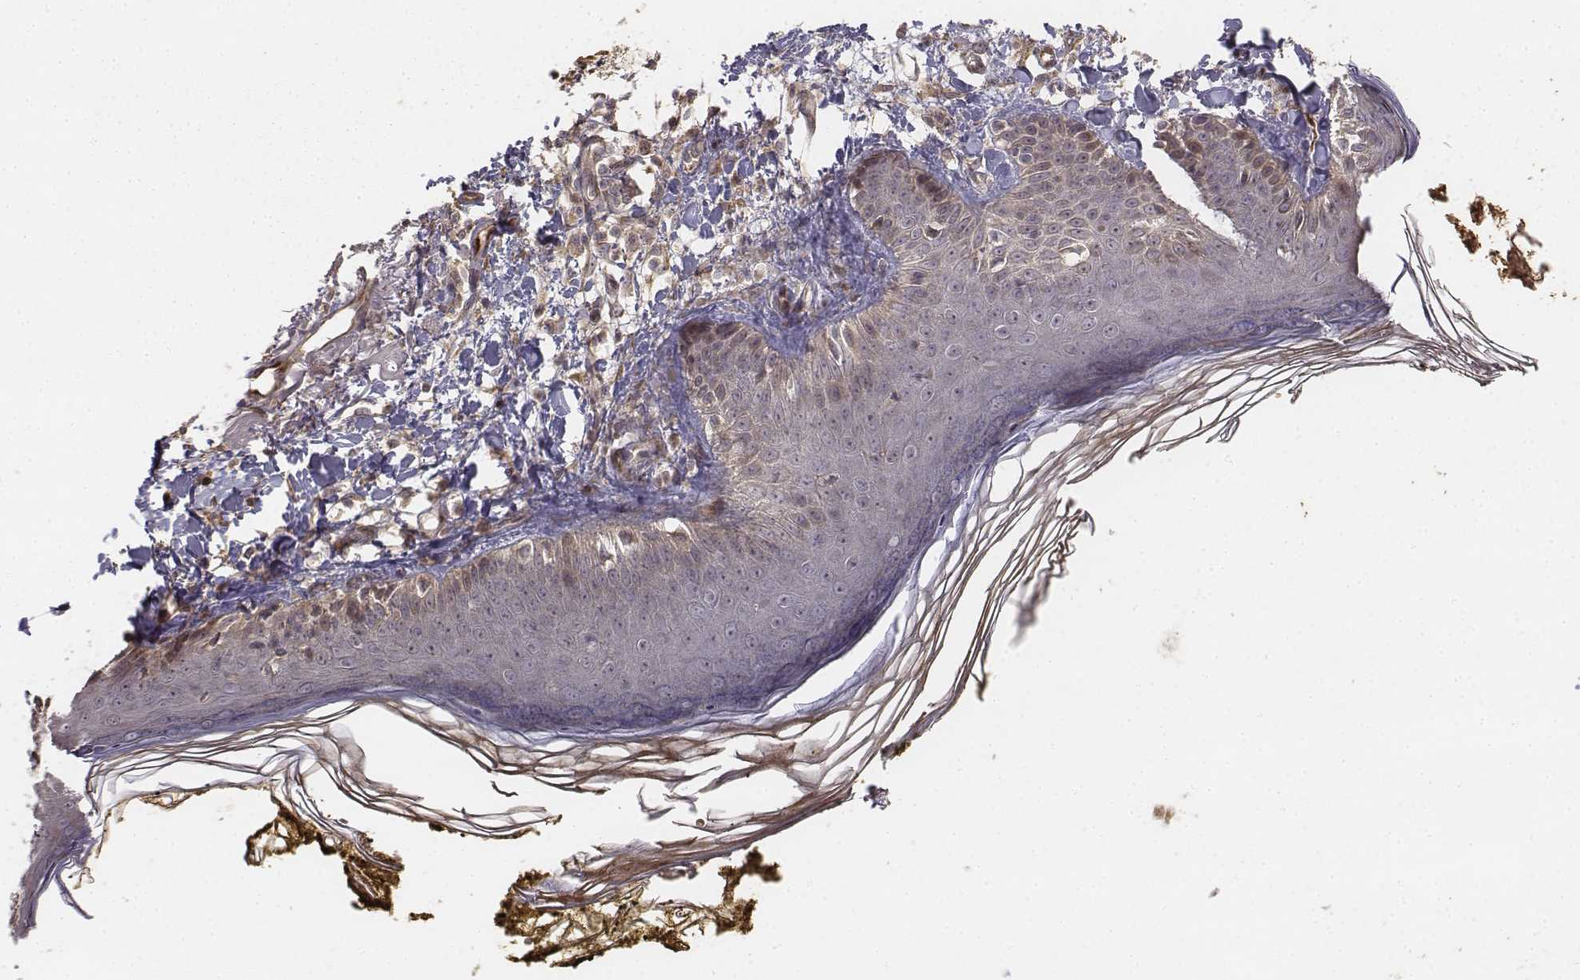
{"staining": {"intensity": "weak", "quantity": "<25%", "location": "cytoplasmic/membranous"}, "tissue": "skin", "cell_type": "Keratinocytes", "image_type": "normal", "snomed": [{"axis": "morphology", "description": "Normal tissue, NOS"}, {"axis": "topography", "description": "Skin"}], "caption": "Normal skin was stained to show a protein in brown. There is no significant expression in keratinocytes. (DAB immunohistochemistry (IHC), high magnification).", "gene": "FBXO21", "patient": {"sex": "male", "age": 76}}